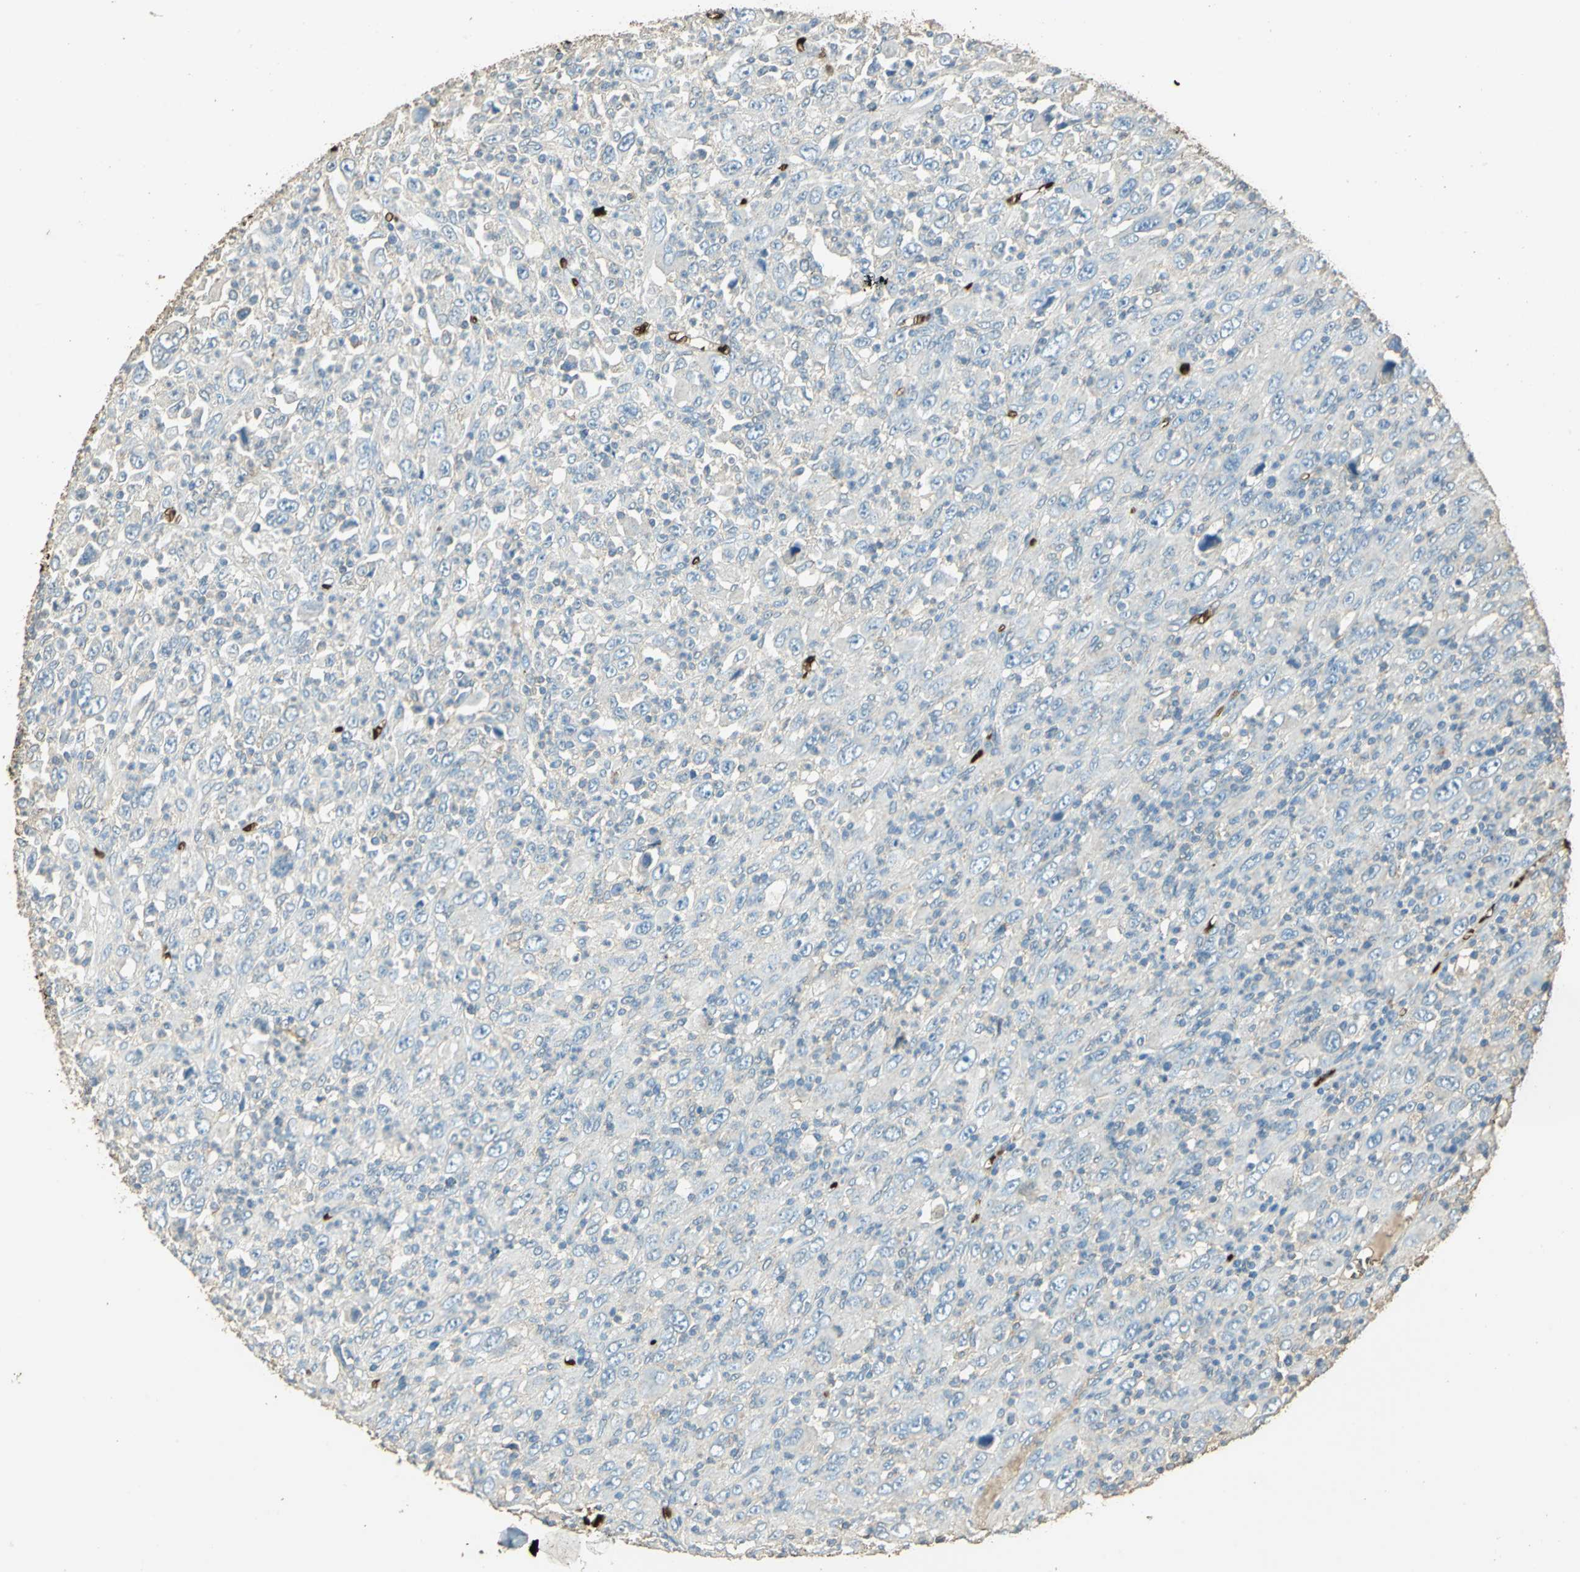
{"staining": {"intensity": "negative", "quantity": "none", "location": "none"}, "tissue": "melanoma", "cell_type": "Tumor cells", "image_type": "cancer", "snomed": [{"axis": "morphology", "description": "Malignant melanoma, Metastatic site"}, {"axis": "topography", "description": "Skin"}], "caption": "Photomicrograph shows no protein staining in tumor cells of melanoma tissue. (DAB (3,3'-diaminobenzidine) IHC, high magnification).", "gene": "TRAPPC2", "patient": {"sex": "female", "age": 56}}